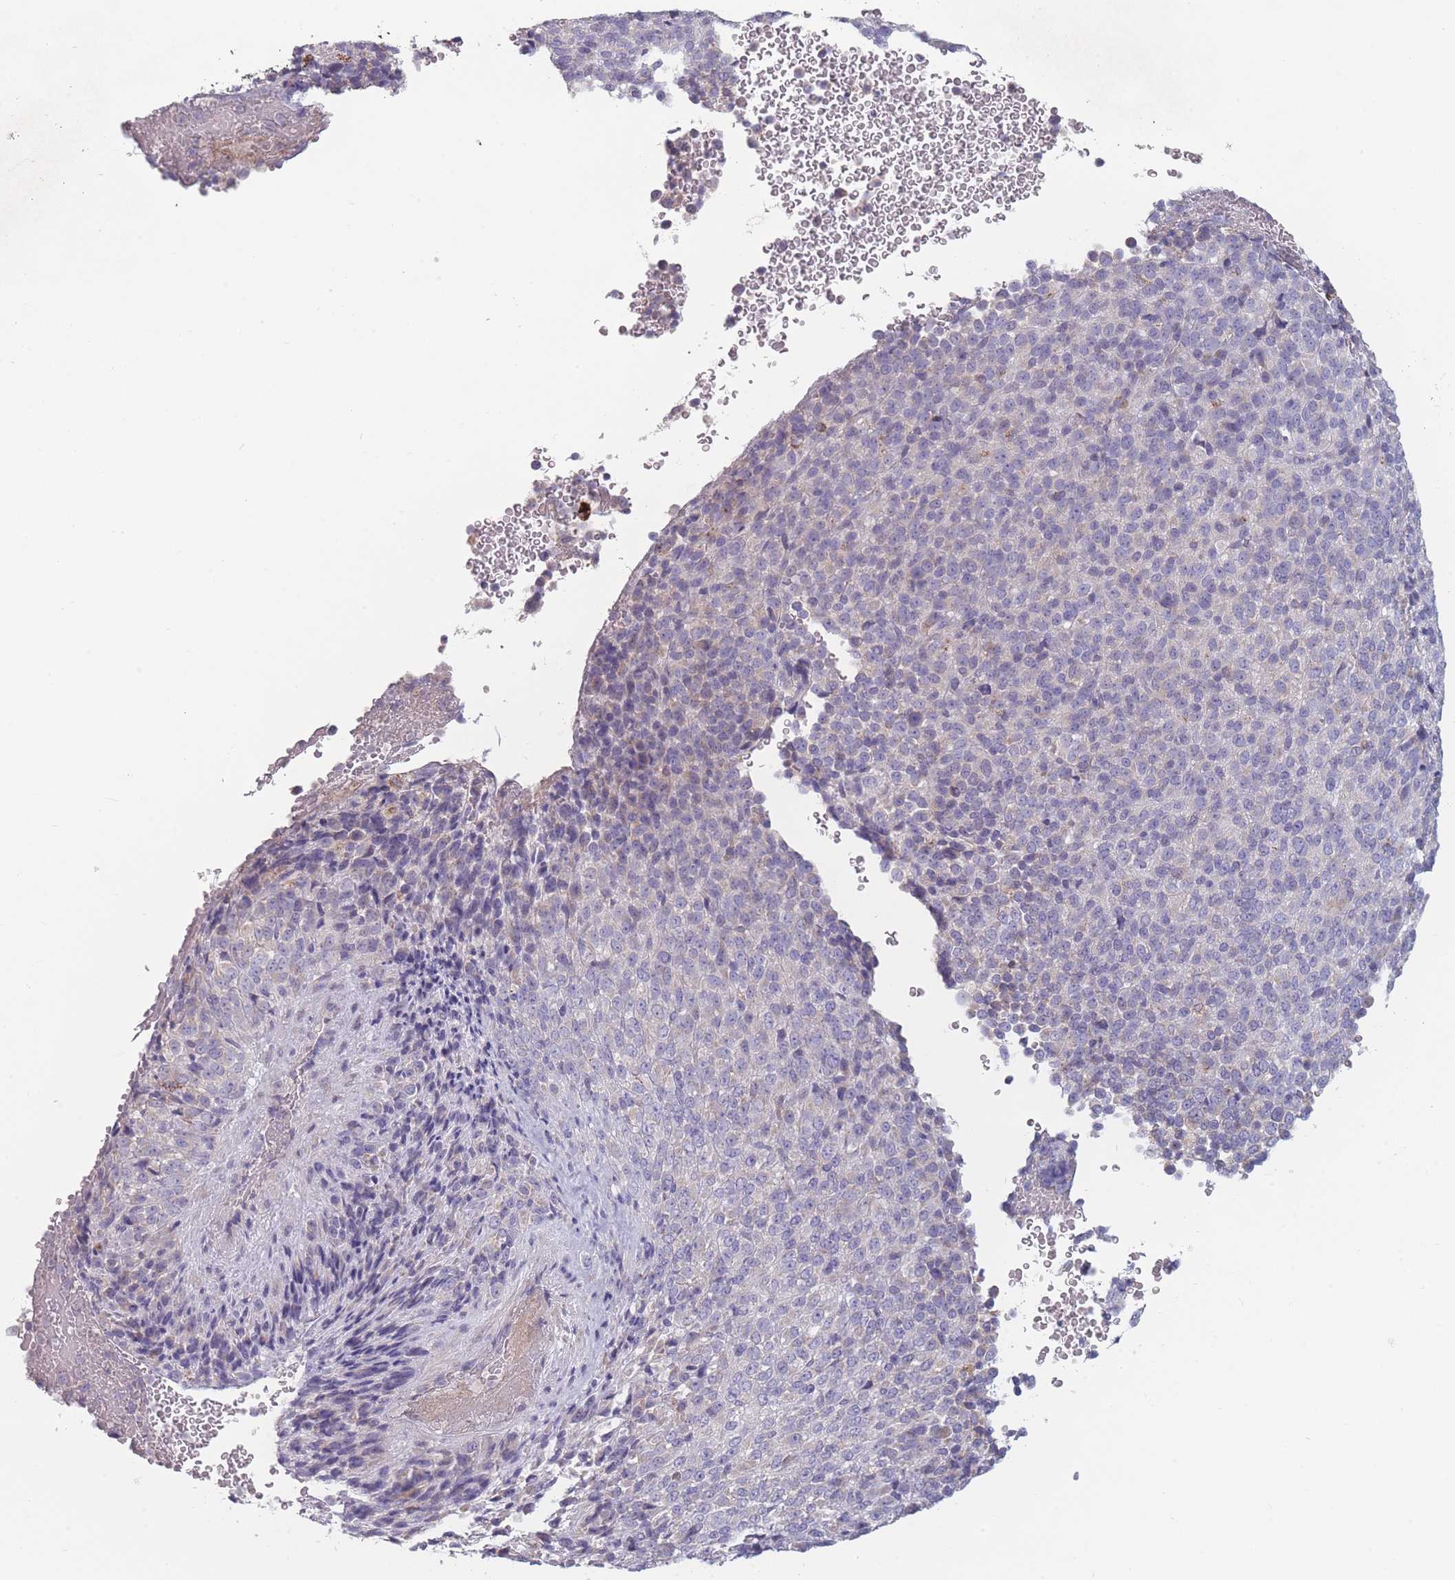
{"staining": {"intensity": "negative", "quantity": "none", "location": "none"}, "tissue": "melanoma", "cell_type": "Tumor cells", "image_type": "cancer", "snomed": [{"axis": "morphology", "description": "Malignant melanoma, Metastatic site"}, {"axis": "topography", "description": "Brain"}], "caption": "This is an immunohistochemistry photomicrograph of melanoma. There is no expression in tumor cells.", "gene": "PEX11B", "patient": {"sex": "female", "age": 56}}